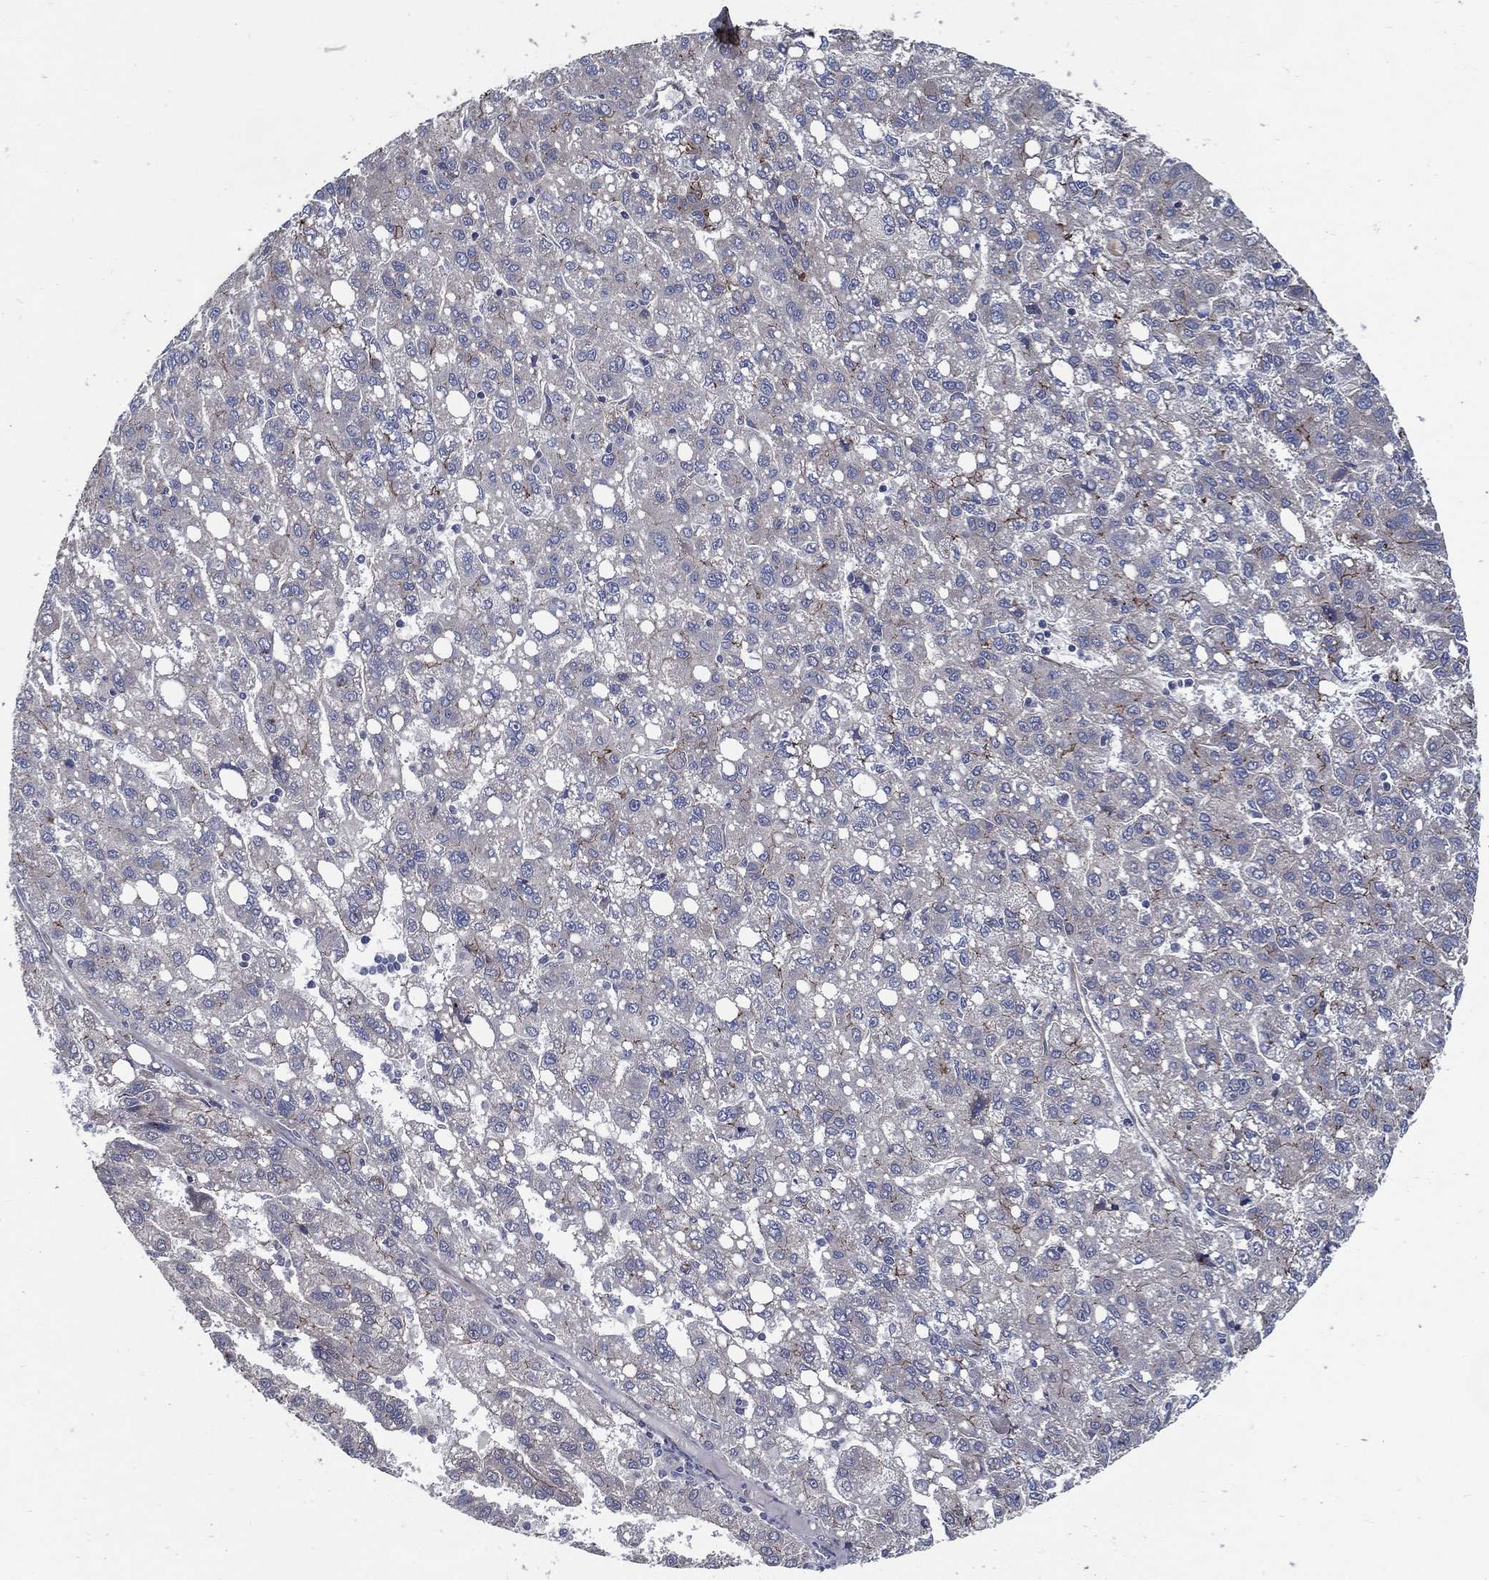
{"staining": {"intensity": "negative", "quantity": "none", "location": "none"}, "tissue": "liver cancer", "cell_type": "Tumor cells", "image_type": "cancer", "snomed": [{"axis": "morphology", "description": "Carcinoma, Hepatocellular, NOS"}, {"axis": "topography", "description": "Liver"}], "caption": "This photomicrograph is of liver cancer stained with IHC to label a protein in brown with the nuclei are counter-stained blue. There is no positivity in tumor cells.", "gene": "ARHGAP11A", "patient": {"sex": "female", "age": 82}}